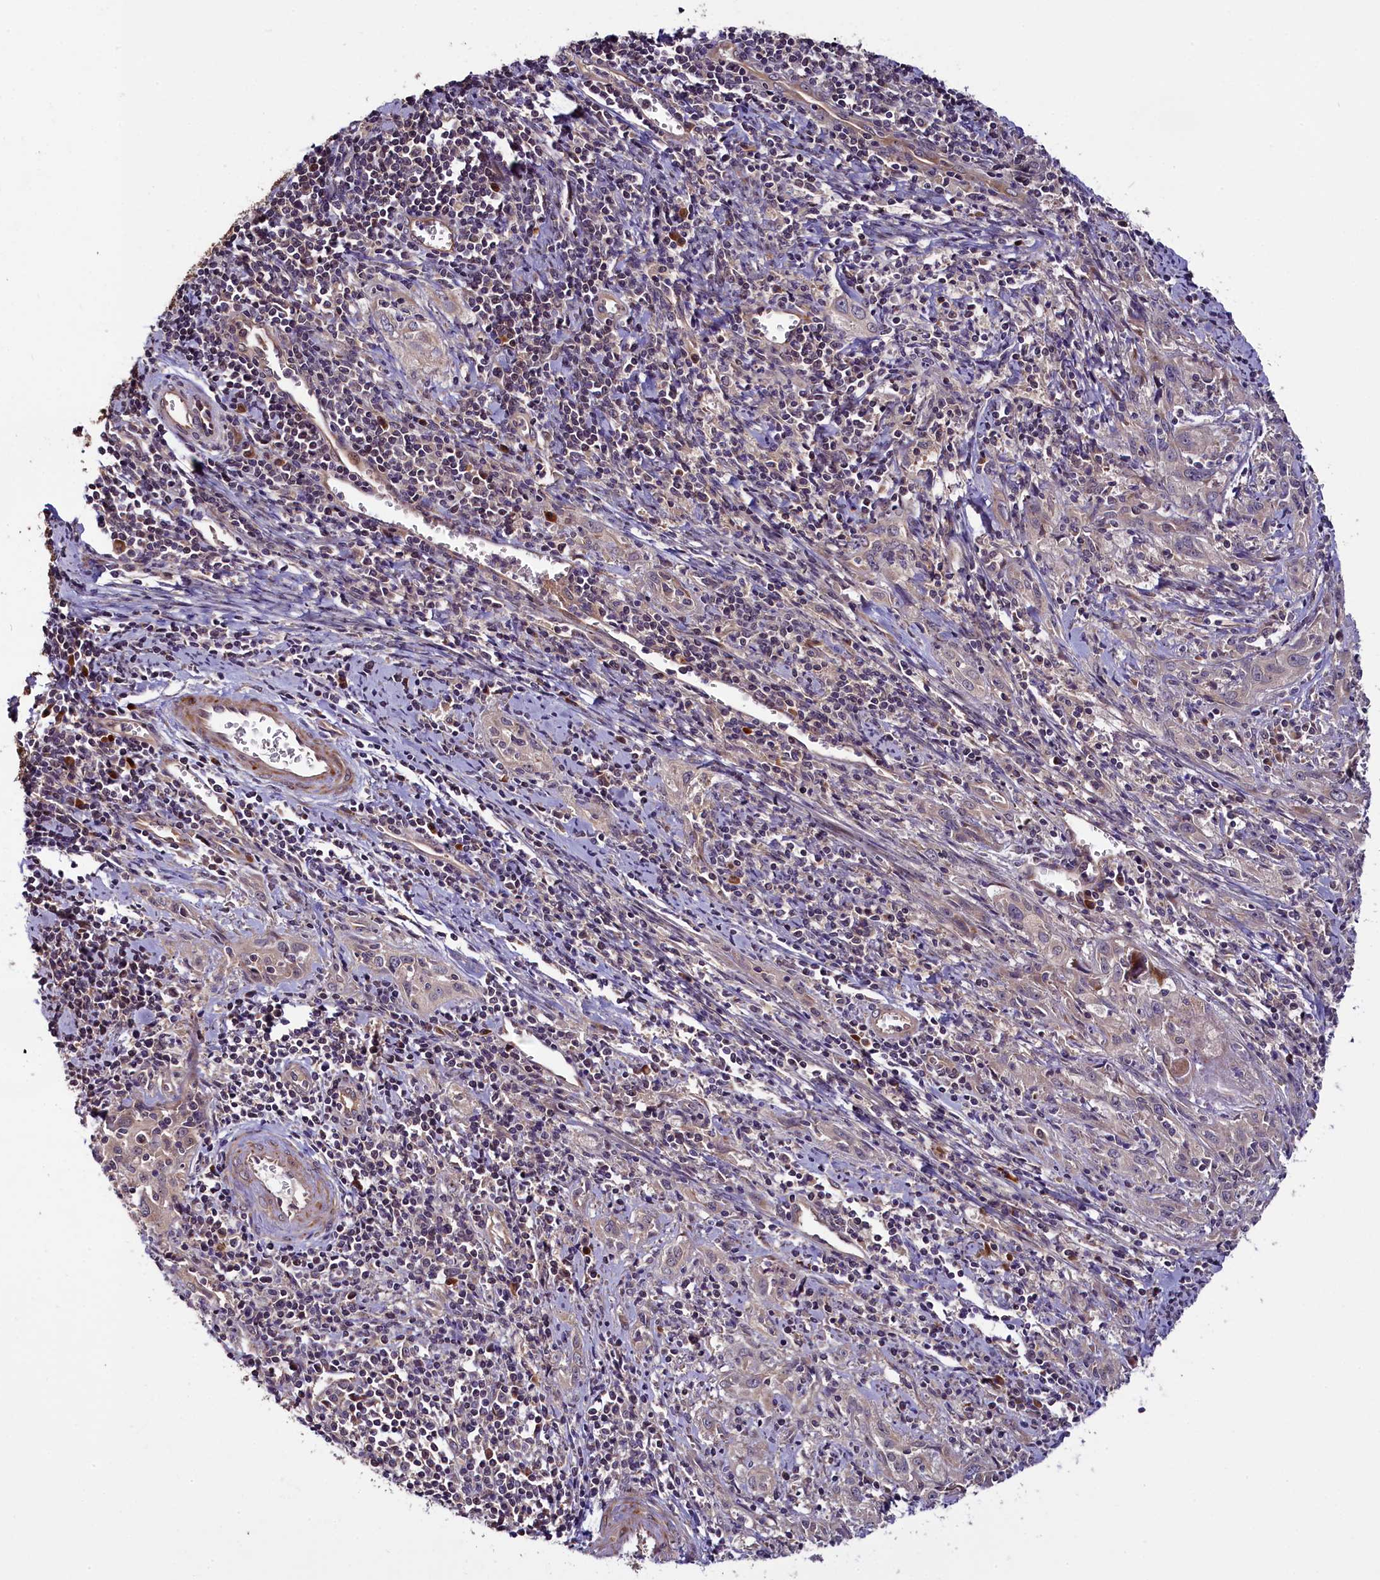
{"staining": {"intensity": "negative", "quantity": "none", "location": "none"}, "tissue": "cervical cancer", "cell_type": "Tumor cells", "image_type": "cancer", "snomed": [{"axis": "morphology", "description": "Squamous cell carcinoma, NOS"}, {"axis": "topography", "description": "Cervix"}], "caption": "Immunohistochemical staining of cervical cancer demonstrates no significant positivity in tumor cells.", "gene": "RPUSD2", "patient": {"sex": "female", "age": 57}}